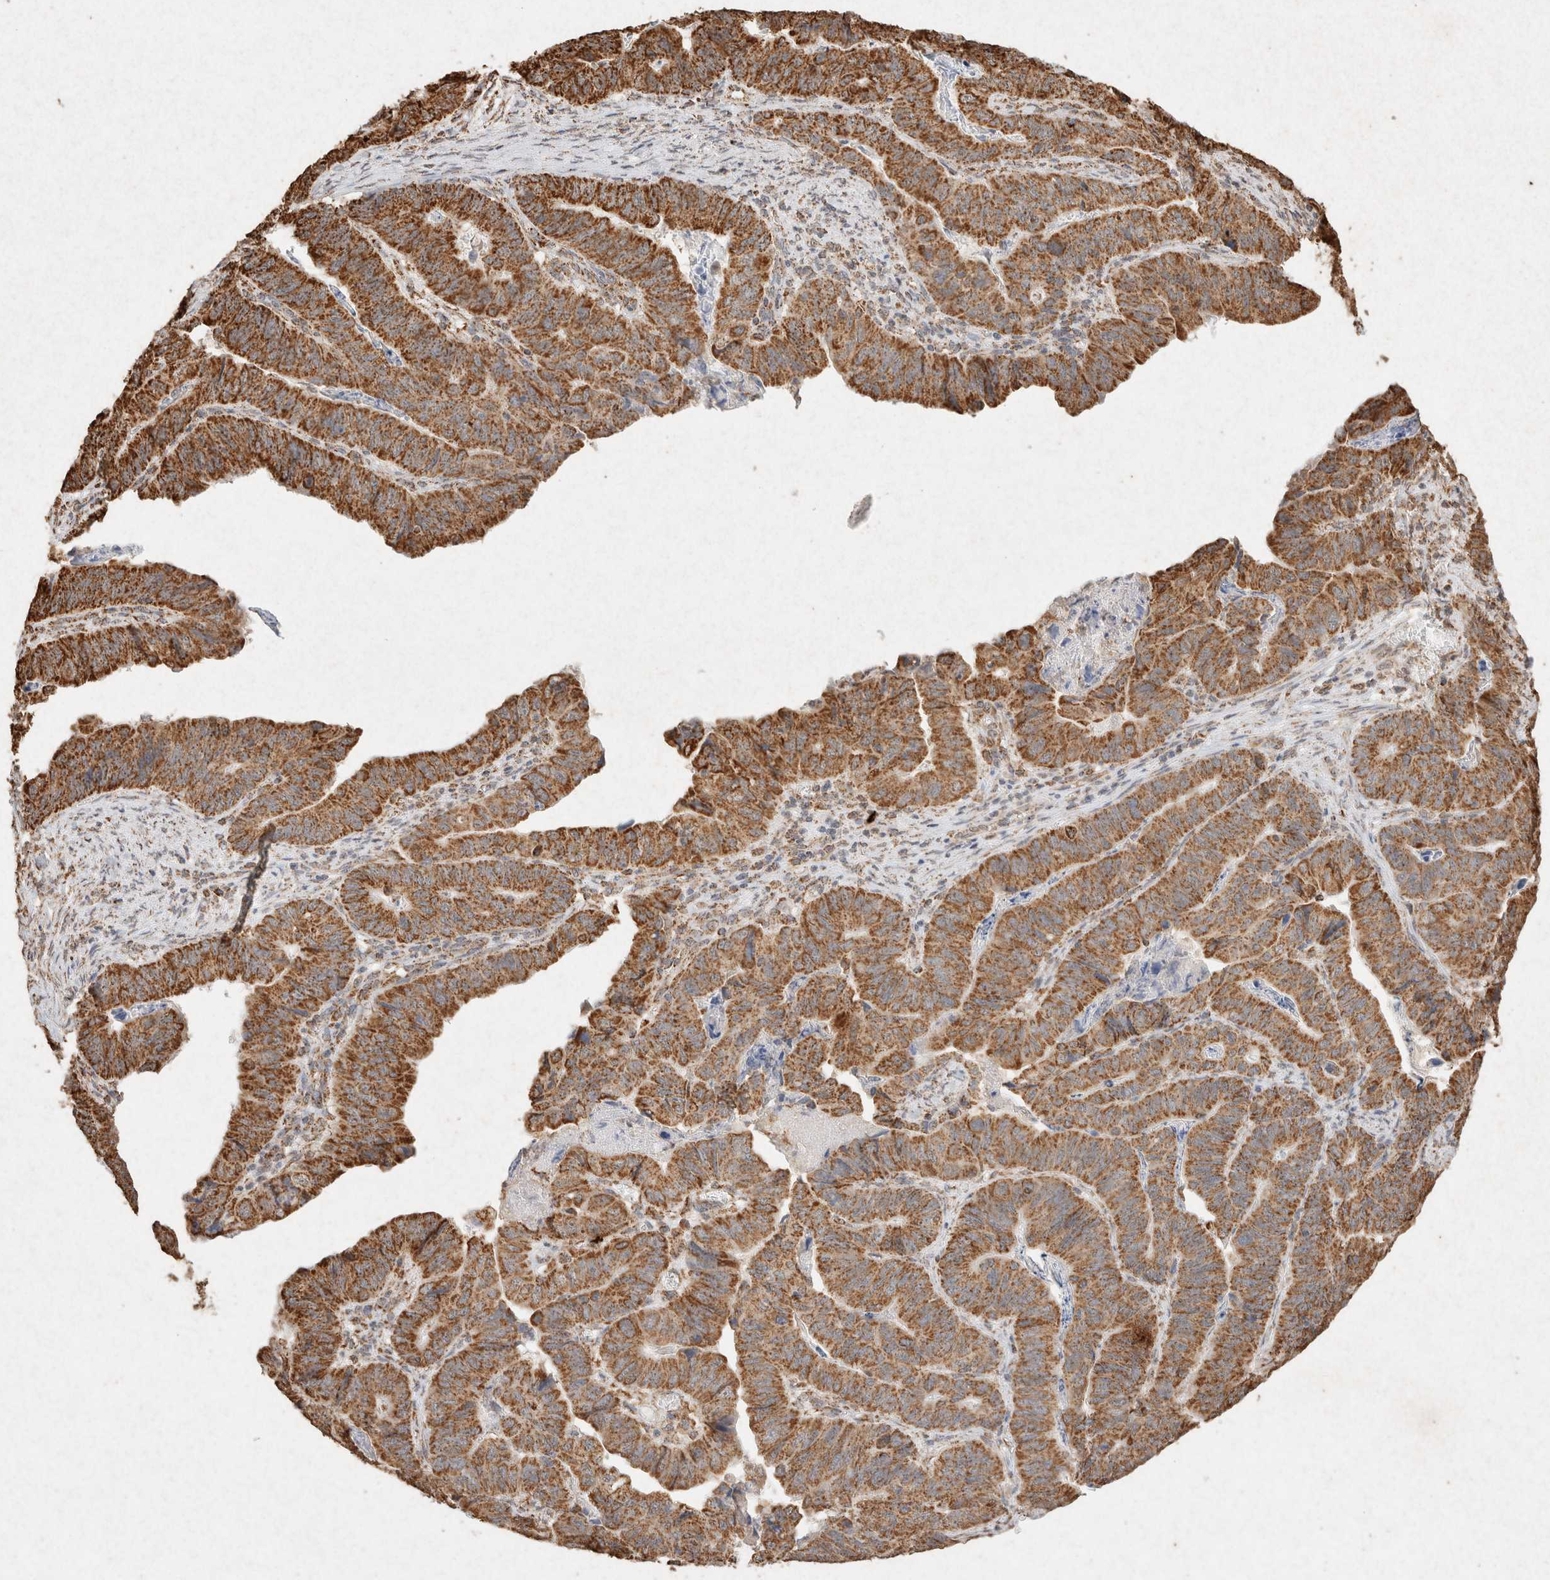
{"staining": {"intensity": "strong", "quantity": ">75%", "location": "cytoplasmic/membranous"}, "tissue": "stomach cancer", "cell_type": "Tumor cells", "image_type": "cancer", "snomed": [{"axis": "morphology", "description": "Adenocarcinoma, NOS"}, {"axis": "topography", "description": "Stomach, lower"}], "caption": "Immunohistochemical staining of stomach cancer reveals strong cytoplasmic/membranous protein staining in about >75% of tumor cells.", "gene": "SDC2", "patient": {"sex": "male", "age": 77}}